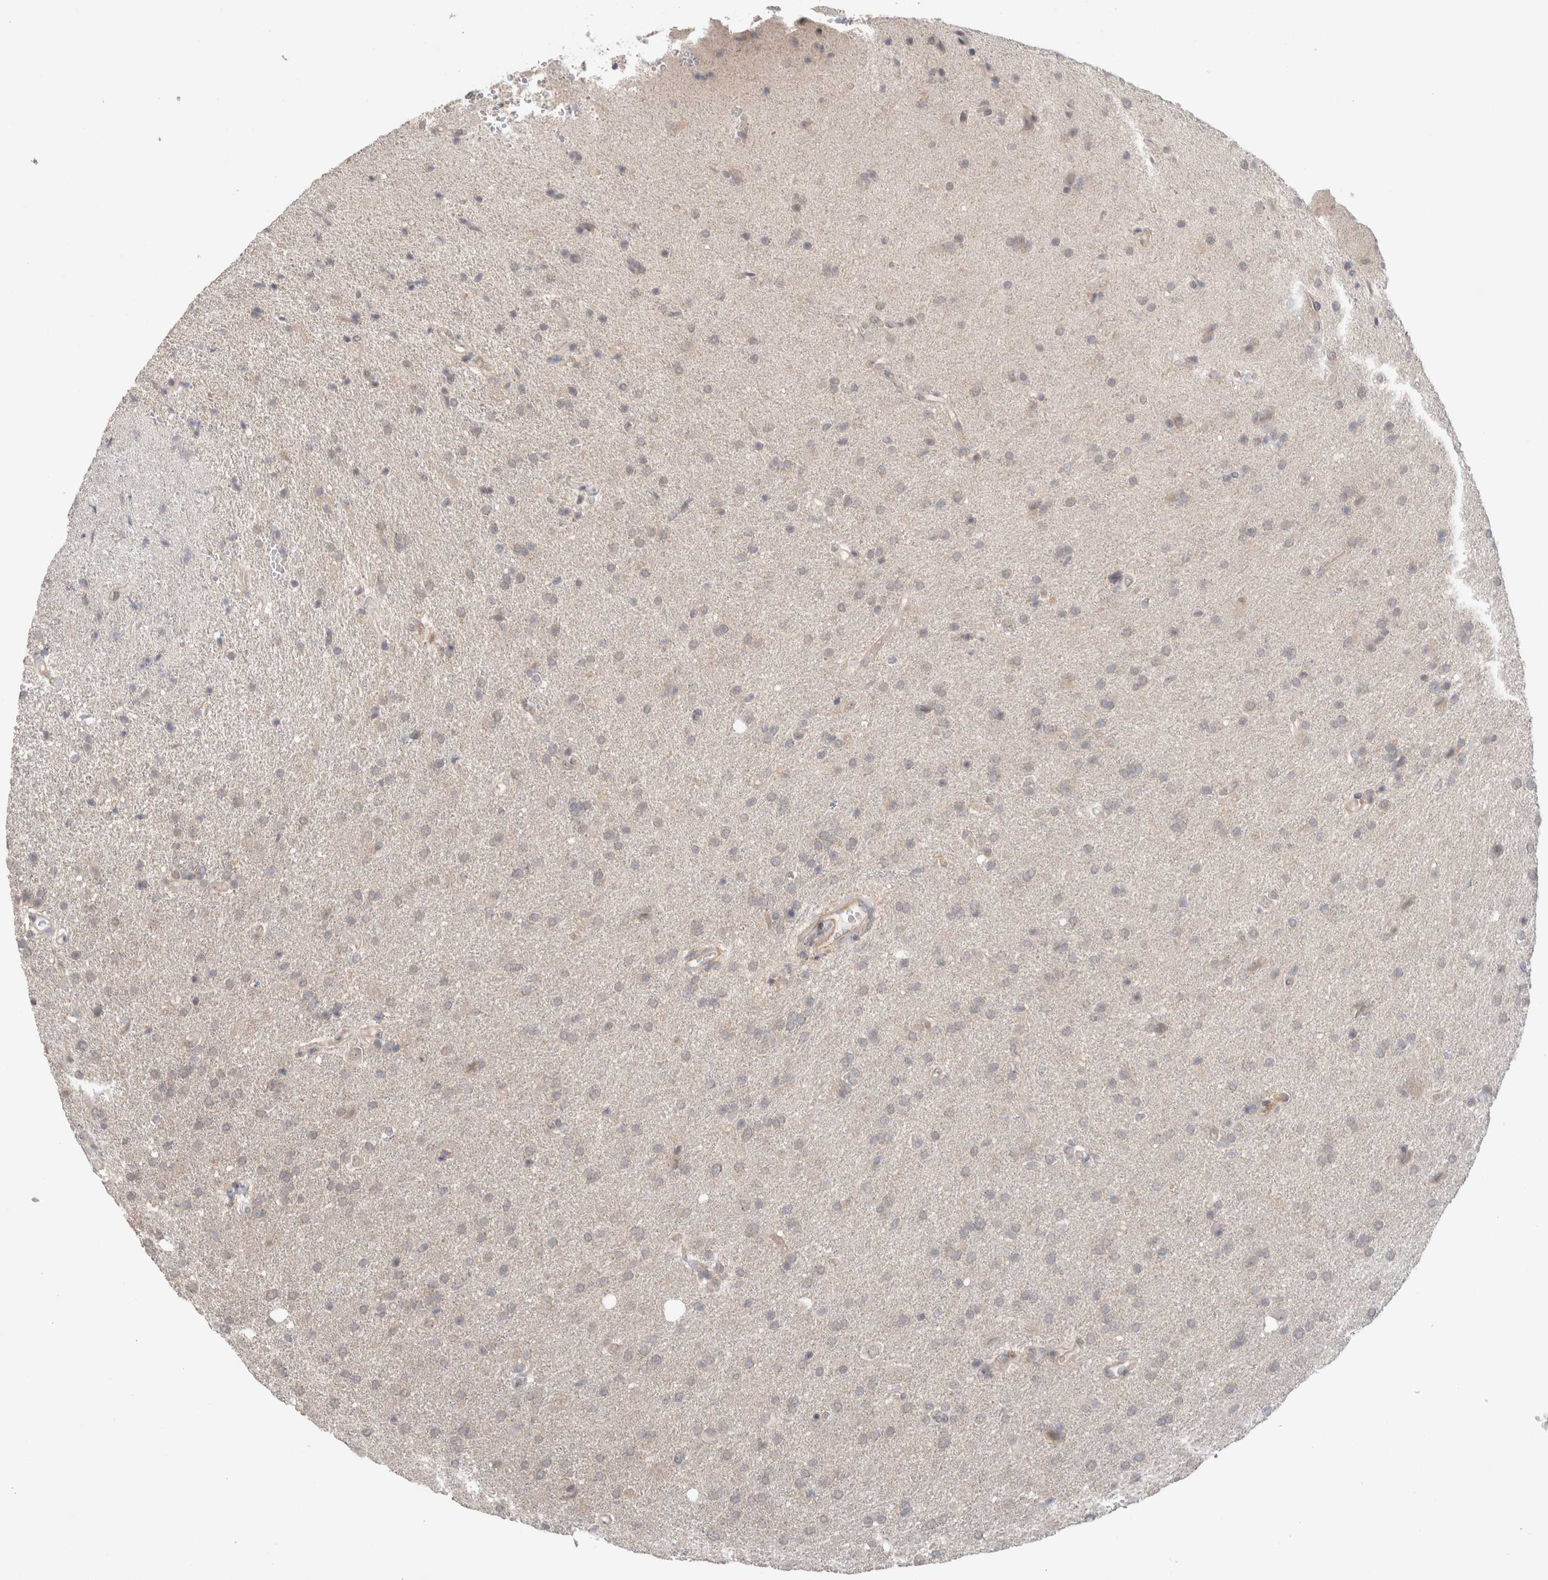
{"staining": {"intensity": "negative", "quantity": "none", "location": "none"}, "tissue": "glioma", "cell_type": "Tumor cells", "image_type": "cancer", "snomed": [{"axis": "morphology", "description": "Glioma, malignant, High grade"}, {"axis": "topography", "description": "Brain"}], "caption": "An immunohistochemistry micrograph of glioma is shown. There is no staining in tumor cells of glioma. (Stains: DAB (3,3'-diaminobenzidine) IHC with hematoxylin counter stain, Microscopy: brightfield microscopy at high magnification).", "gene": "HSPG2", "patient": {"sex": "male", "age": 72}}